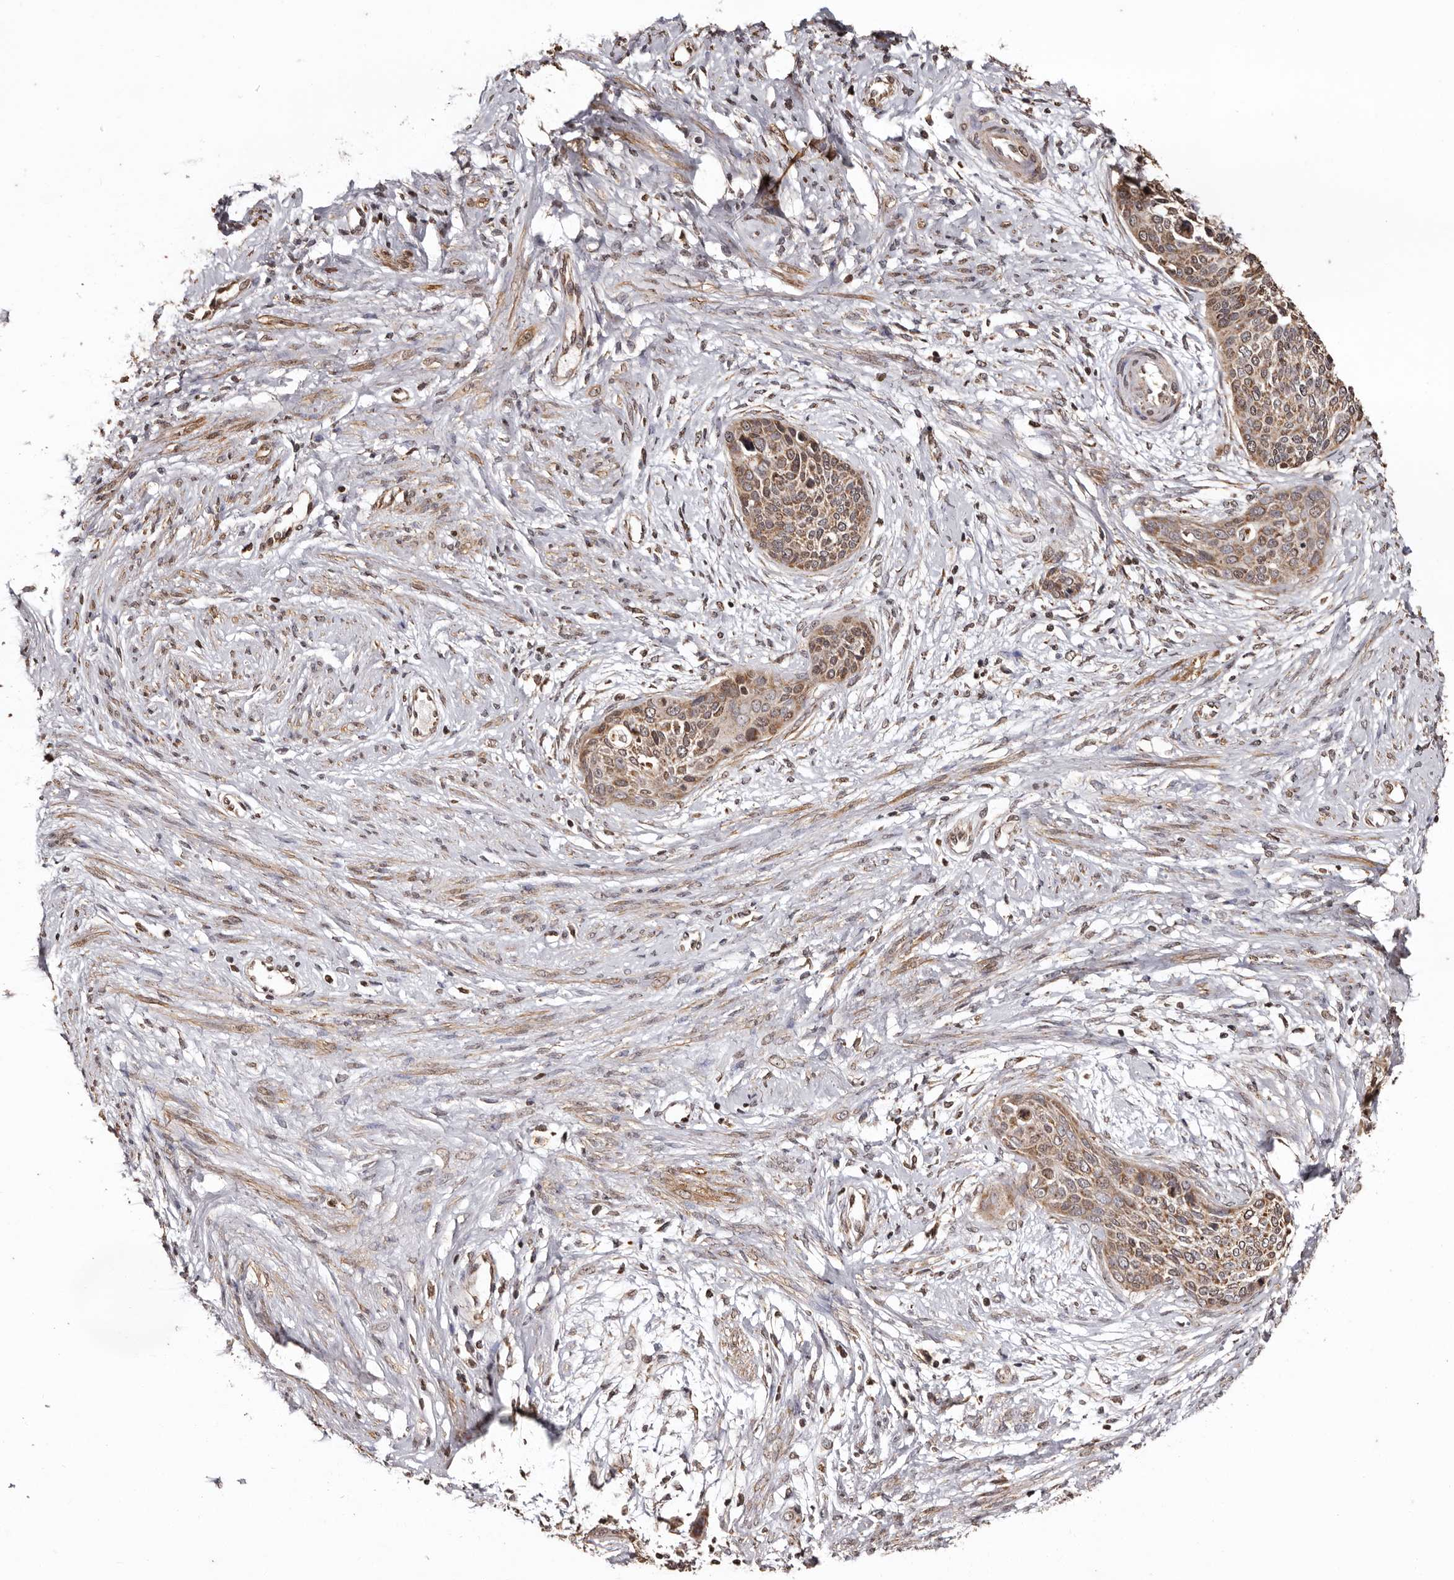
{"staining": {"intensity": "moderate", "quantity": ">75%", "location": "cytoplasmic/membranous"}, "tissue": "cervical cancer", "cell_type": "Tumor cells", "image_type": "cancer", "snomed": [{"axis": "morphology", "description": "Squamous cell carcinoma, NOS"}, {"axis": "topography", "description": "Cervix"}], "caption": "A high-resolution image shows IHC staining of squamous cell carcinoma (cervical), which displays moderate cytoplasmic/membranous staining in approximately >75% of tumor cells. (Stains: DAB (3,3'-diaminobenzidine) in brown, nuclei in blue, Microscopy: brightfield microscopy at high magnification).", "gene": "CCDC190", "patient": {"sex": "female", "age": 37}}